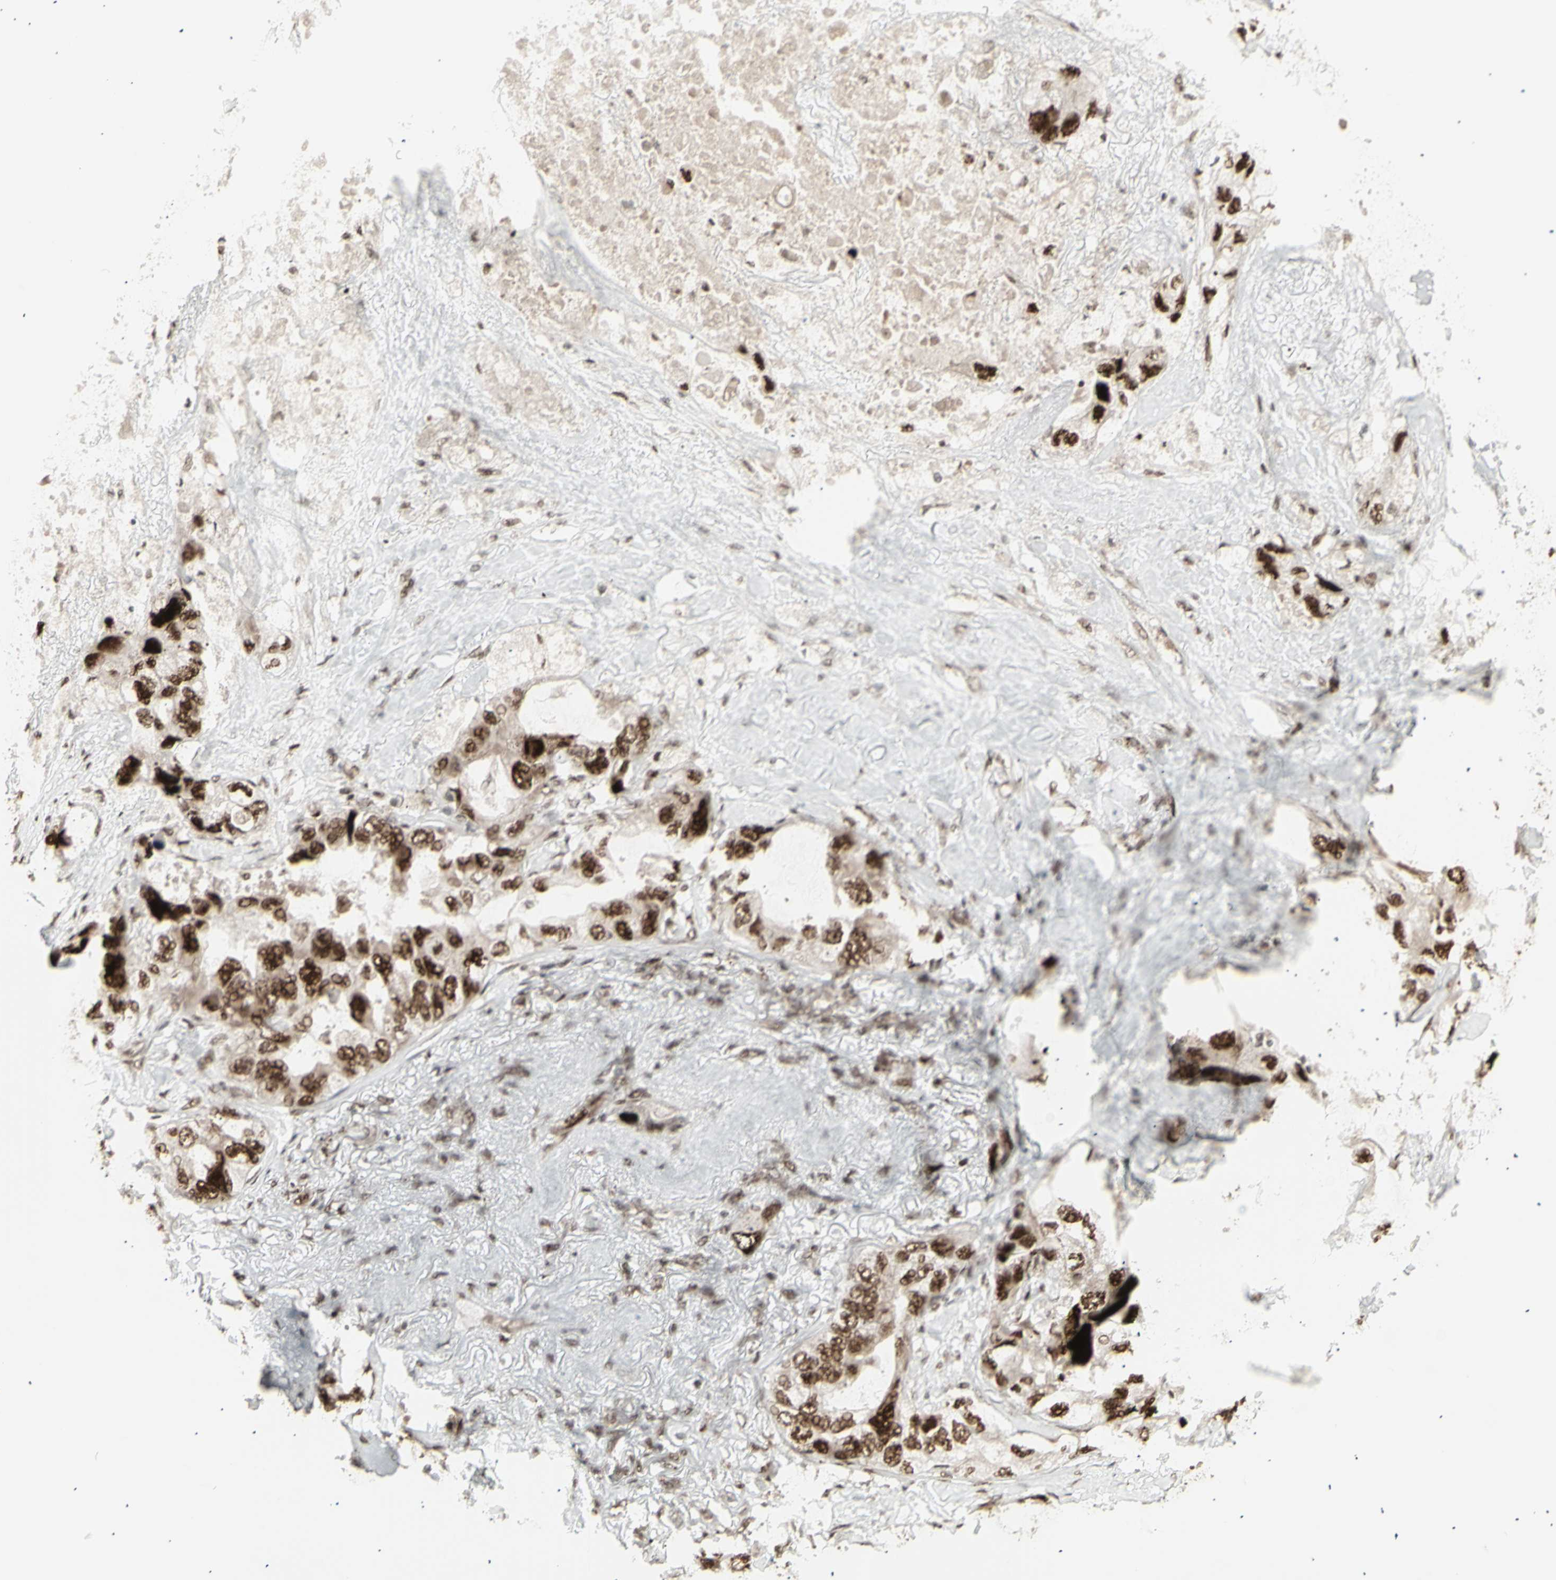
{"staining": {"intensity": "strong", "quantity": ">75%", "location": "cytoplasmic/membranous,nuclear"}, "tissue": "lung cancer", "cell_type": "Tumor cells", "image_type": "cancer", "snomed": [{"axis": "morphology", "description": "Squamous cell carcinoma, NOS"}, {"axis": "topography", "description": "Lung"}], "caption": "Strong cytoplasmic/membranous and nuclear positivity is present in about >75% of tumor cells in squamous cell carcinoma (lung). (DAB (3,3'-diaminobenzidine) = brown stain, brightfield microscopy at high magnification).", "gene": "CBX1", "patient": {"sex": "female", "age": 73}}